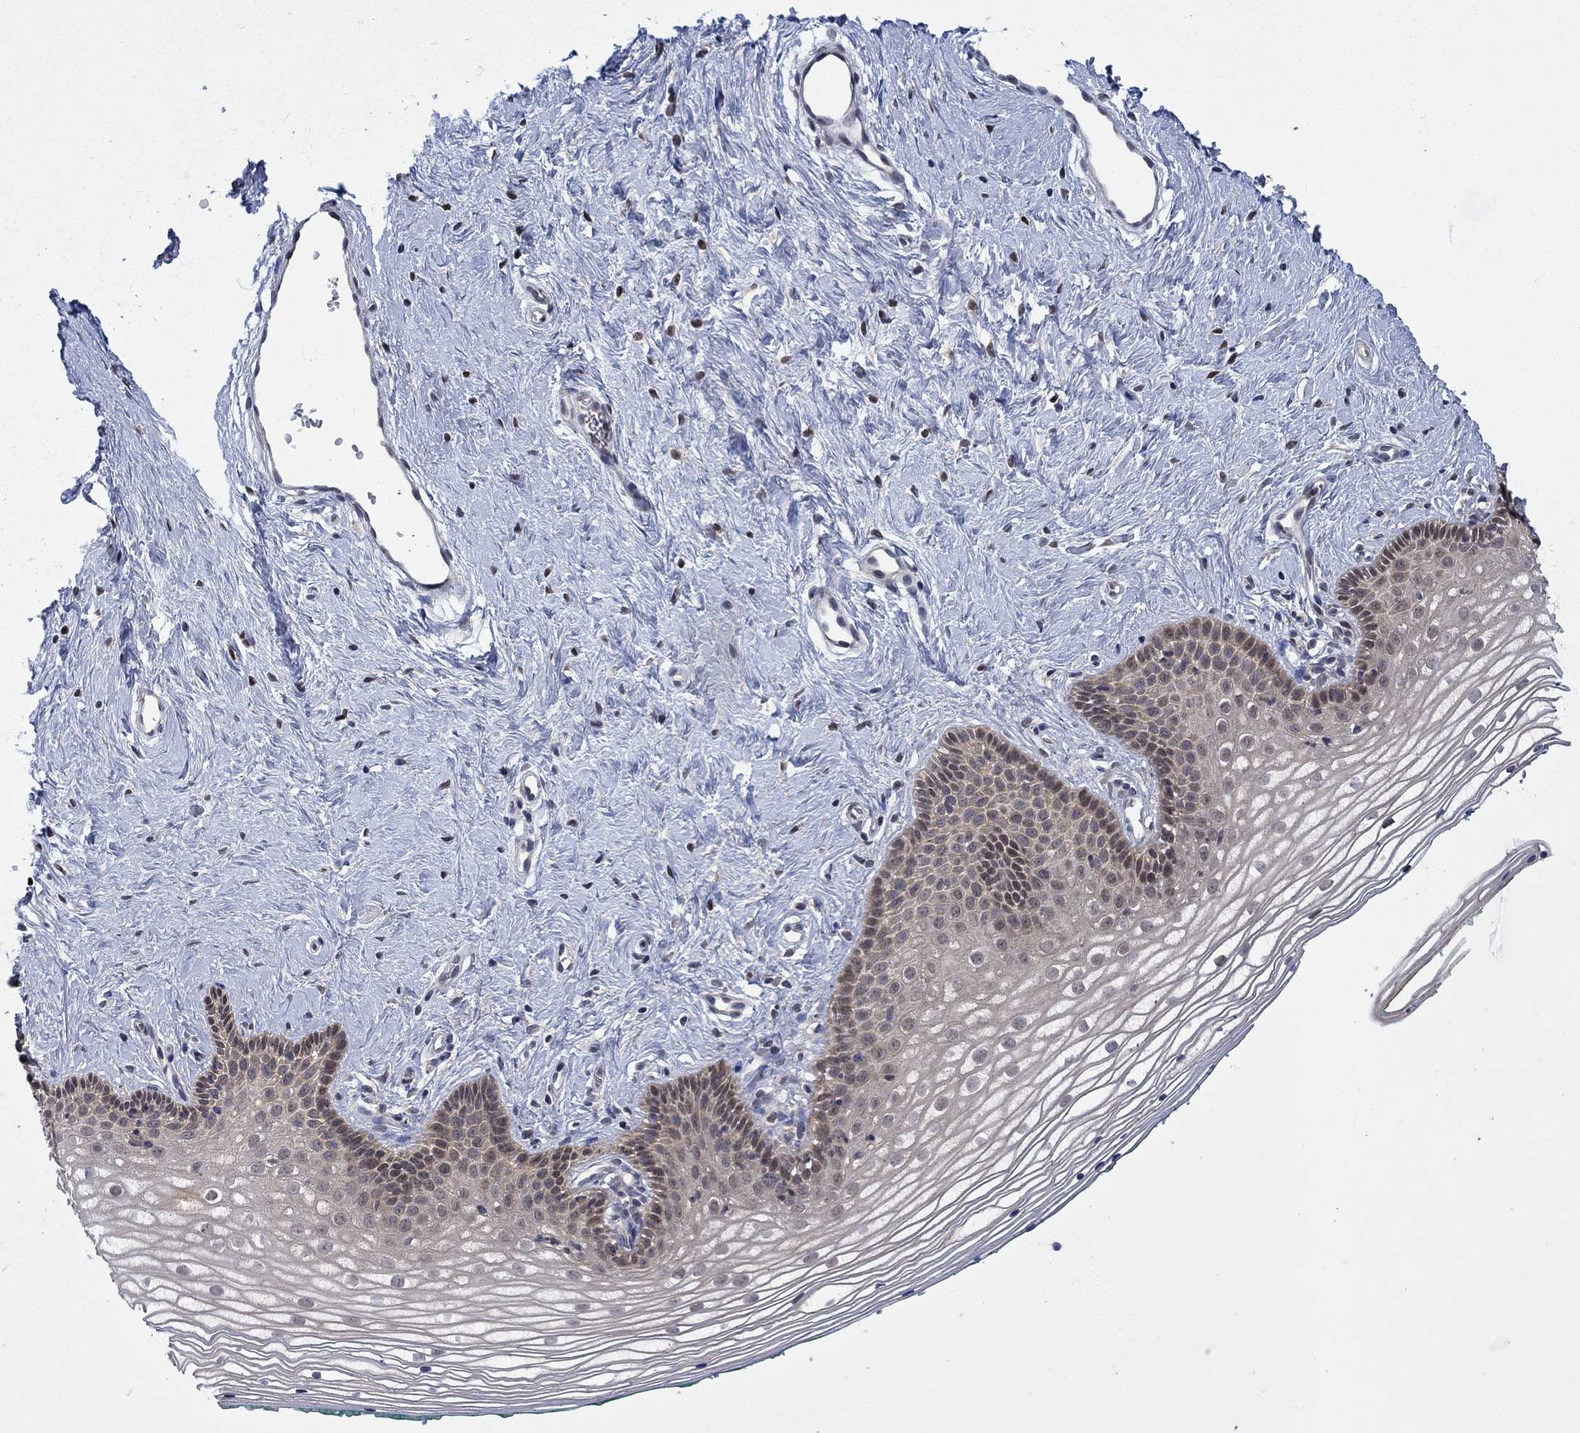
{"staining": {"intensity": "weak", "quantity": "<25%", "location": "cytoplasmic/membranous,nuclear"}, "tissue": "vagina", "cell_type": "Squamous epithelial cells", "image_type": "normal", "snomed": [{"axis": "morphology", "description": "Normal tissue, NOS"}, {"axis": "topography", "description": "Vagina"}], "caption": "An image of vagina stained for a protein demonstrates no brown staining in squamous epithelial cells. The staining is performed using DAB (3,3'-diaminobenzidine) brown chromogen with nuclei counter-stained in using hematoxylin.", "gene": "IAH1", "patient": {"sex": "female", "age": 36}}